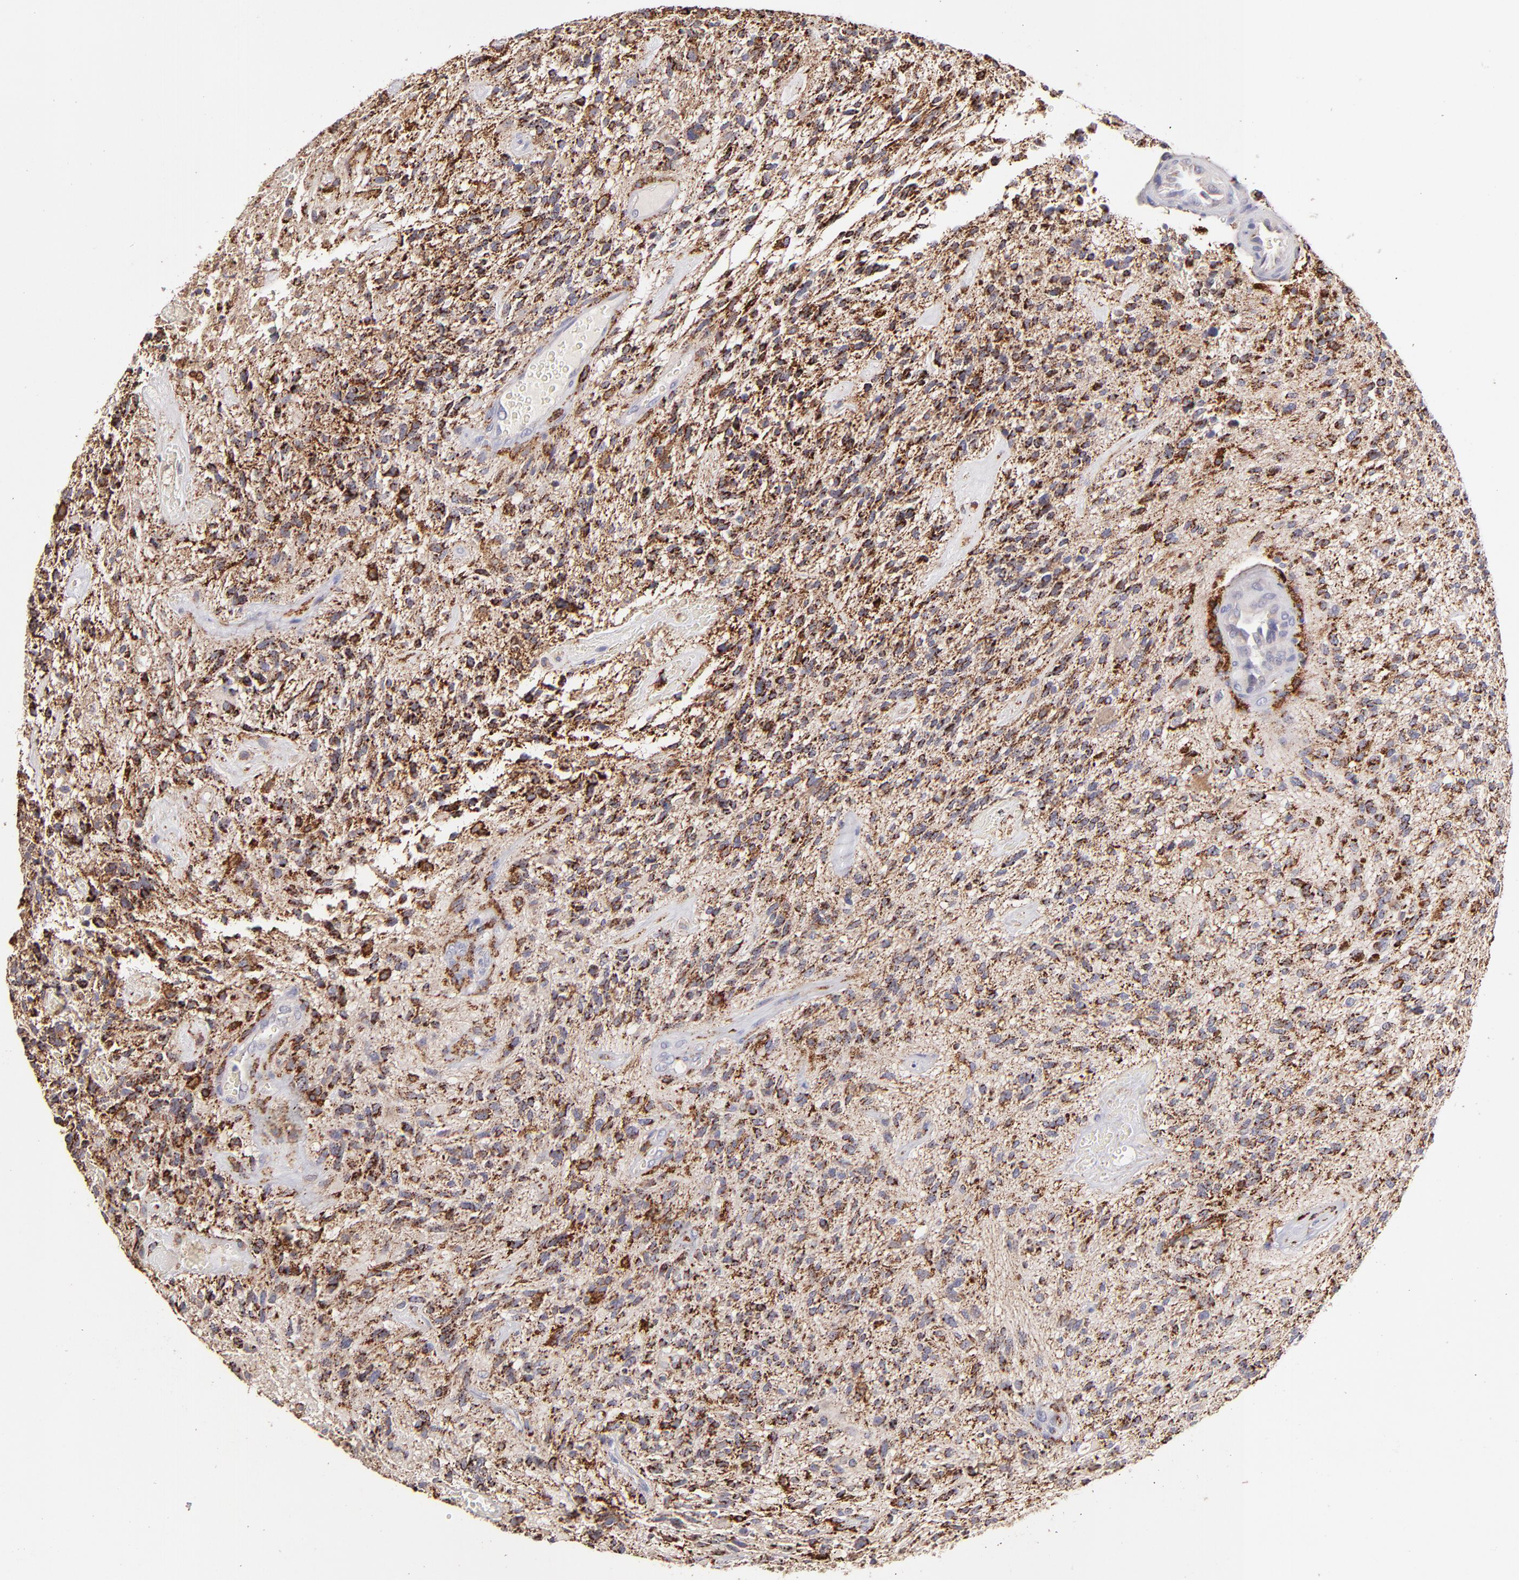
{"staining": {"intensity": "strong", "quantity": ">75%", "location": "cytoplasmic/membranous"}, "tissue": "glioma", "cell_type": "Tumor cells", "image_type": "cancer", "snomed": [{"axis": "morphology", "description": "Normal tissue, NOS"}, {"axis": "morphology", "description": "Glioma, malignant, High grade"}, {"axis": "topography", "description": "Cerebral cortex"}], "caption": "Immunohistochemistry (IHC) micrograph of malignant high-grade glioma stained for a protein (brown), which shows high levels of strong cytoplasmic/membranous staining in about >75% of tumor cells.", "gene": "GLDC", "patient": {"sex": "male", "age": 75}}